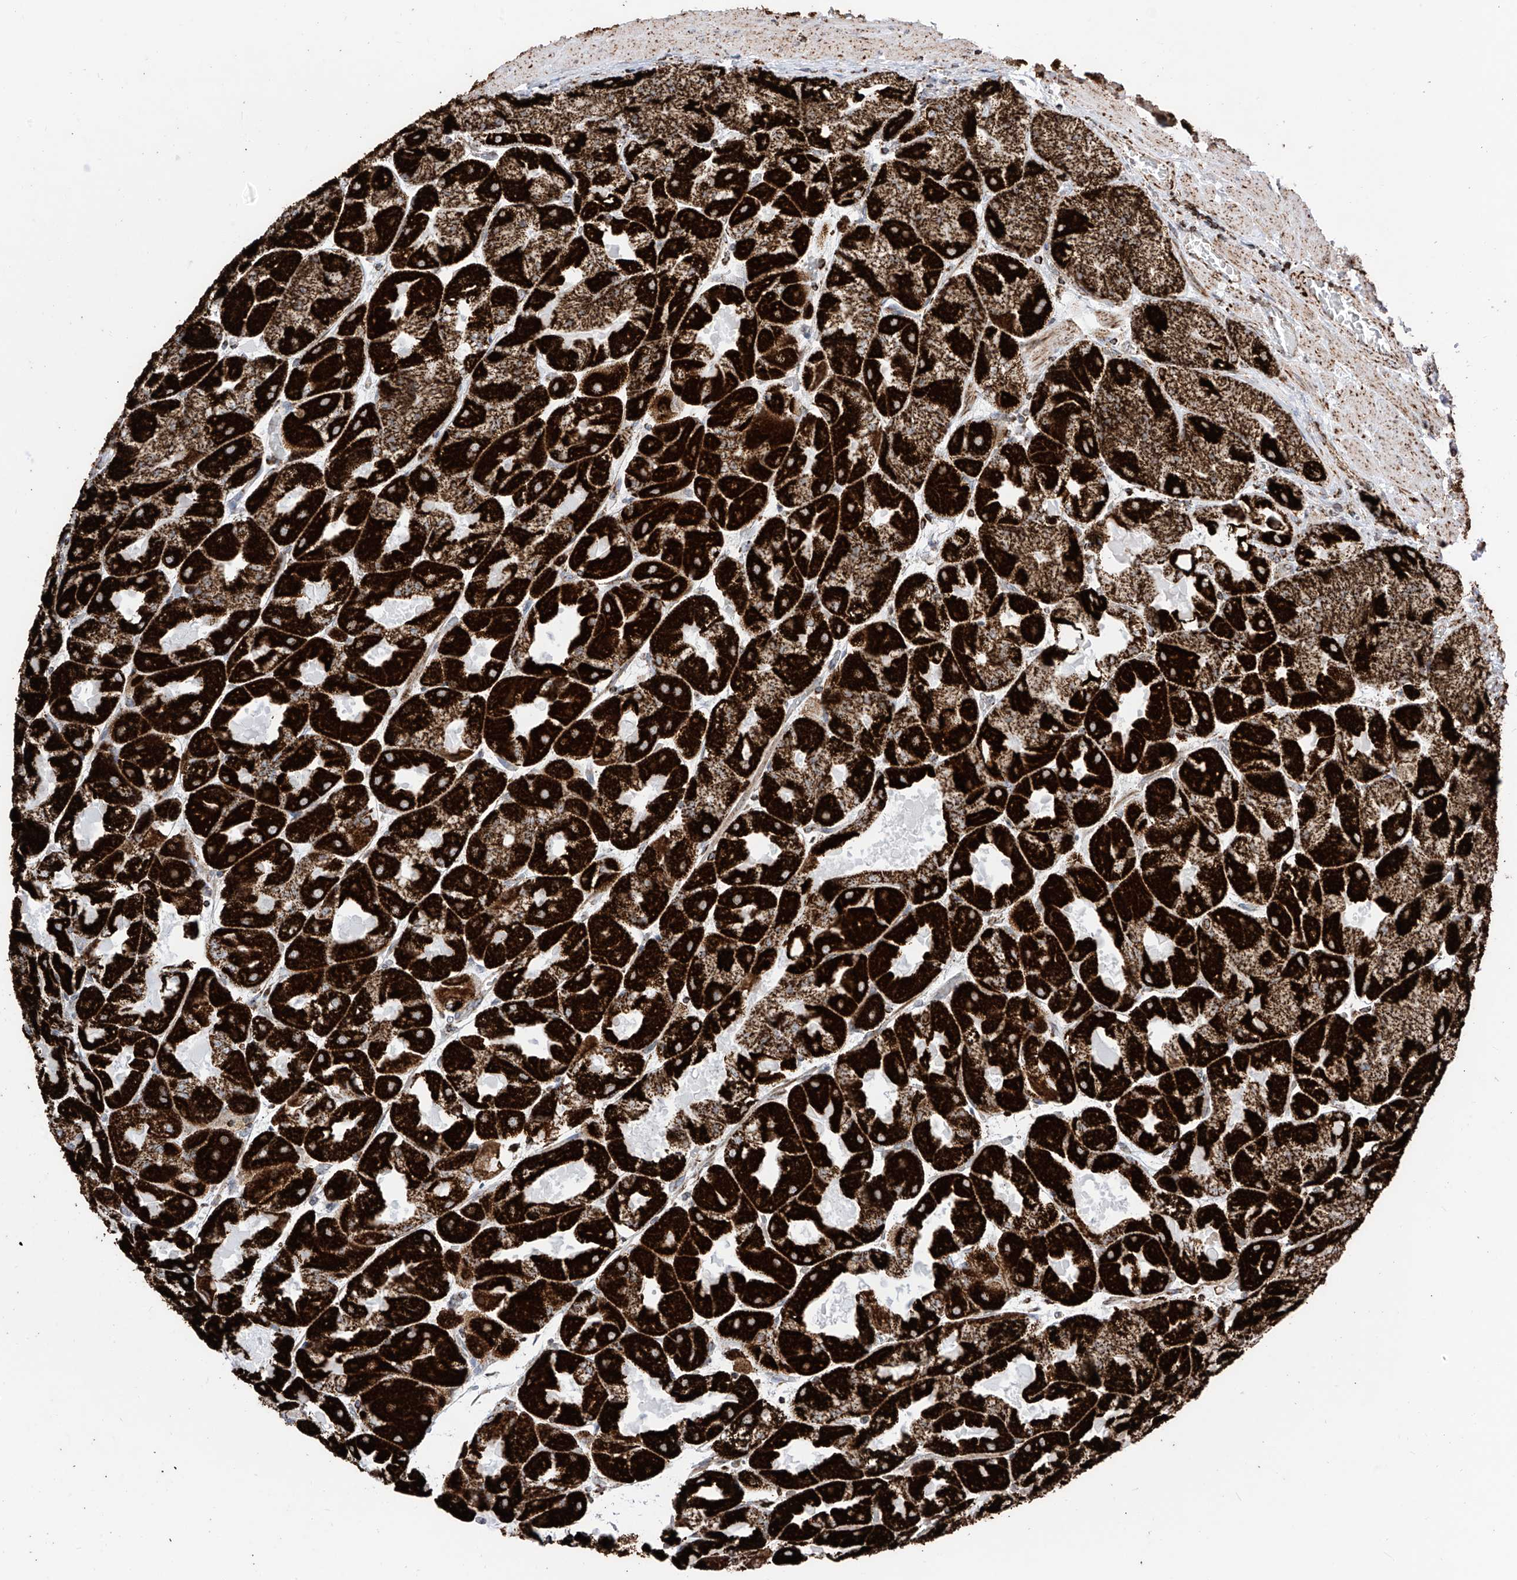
{"staining": {"intensity": "strong", "quantity": ">75%", "location": "cytoplasmic/membranous"}, "tissue": "stomach", "cell_type": "Glandular cells", "image_type": "normal", "snomed": [{"axis": "morphology", "description": "Normal tissue, NOS"}, {"axis": "topography", "description": "Stomach"}], "caption": "The micrograph shows immunohistochemical staining of normal stomach. There is strong cytoplasmic/membranous staining is identified in approximately >75% of glandular cells.", "gene": "COX5B", "patient": {"sex": "female", "age": 61}}